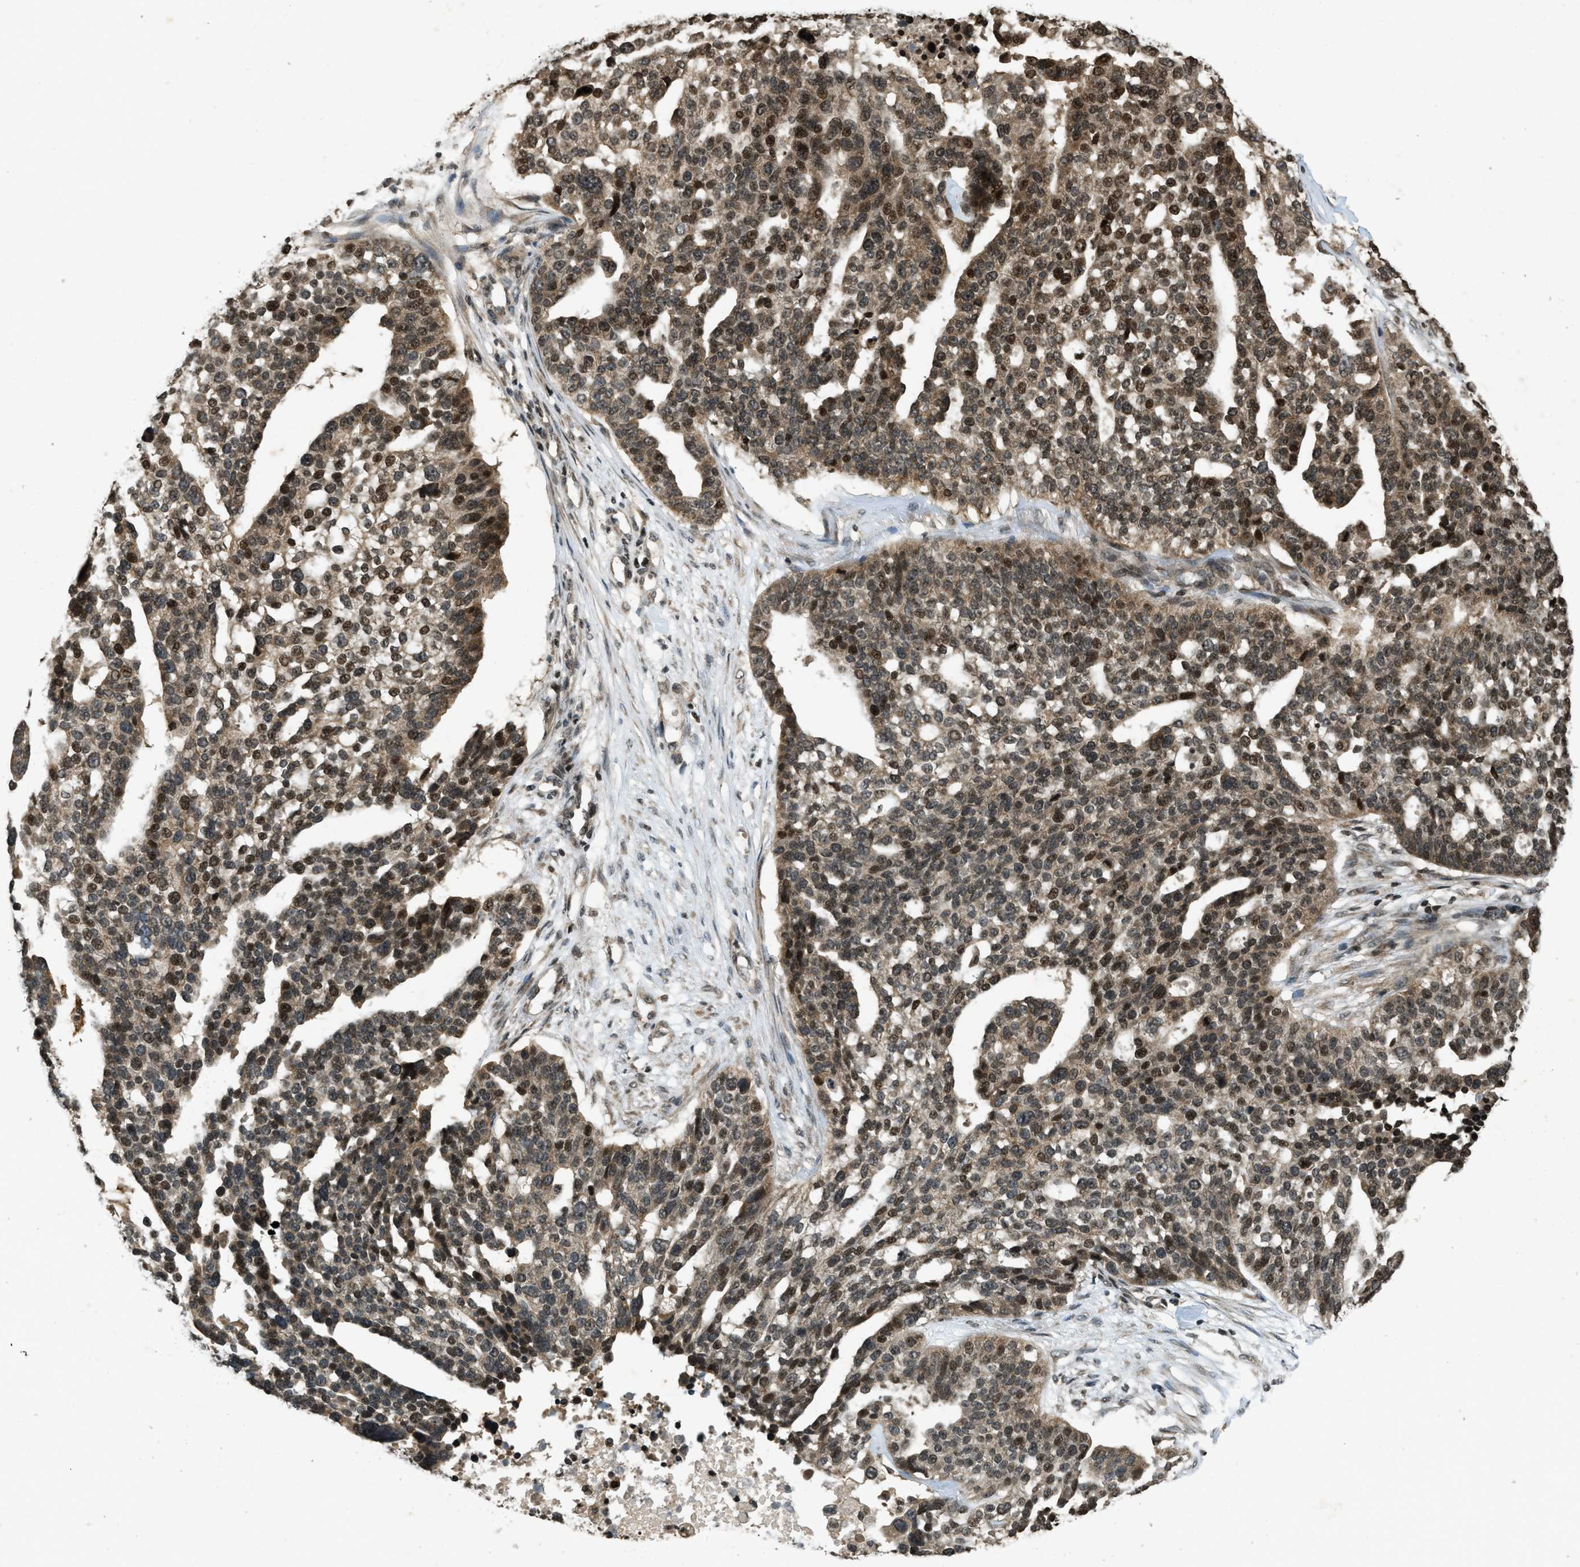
{"staining": {"intensity": "strong", "quantity": ">75%", "location": "nuclear"}, "tissue": "ovarian cancer", "cell_type": "Tumor cells", "image_type": "cancer", "snomed": [{"axis": "morphology", "description": "Cystadenocarcinoma, serous, NOS"}, {"axis": "topography", "description": "Ovary"}], "caption": "Immunohistochemical staining of human ovarian cancer shows strong nuclear protein expression in about >75% of tumor cells.", "gene": "SIAH1", "patient": {"sex": "female", "age": 59}}